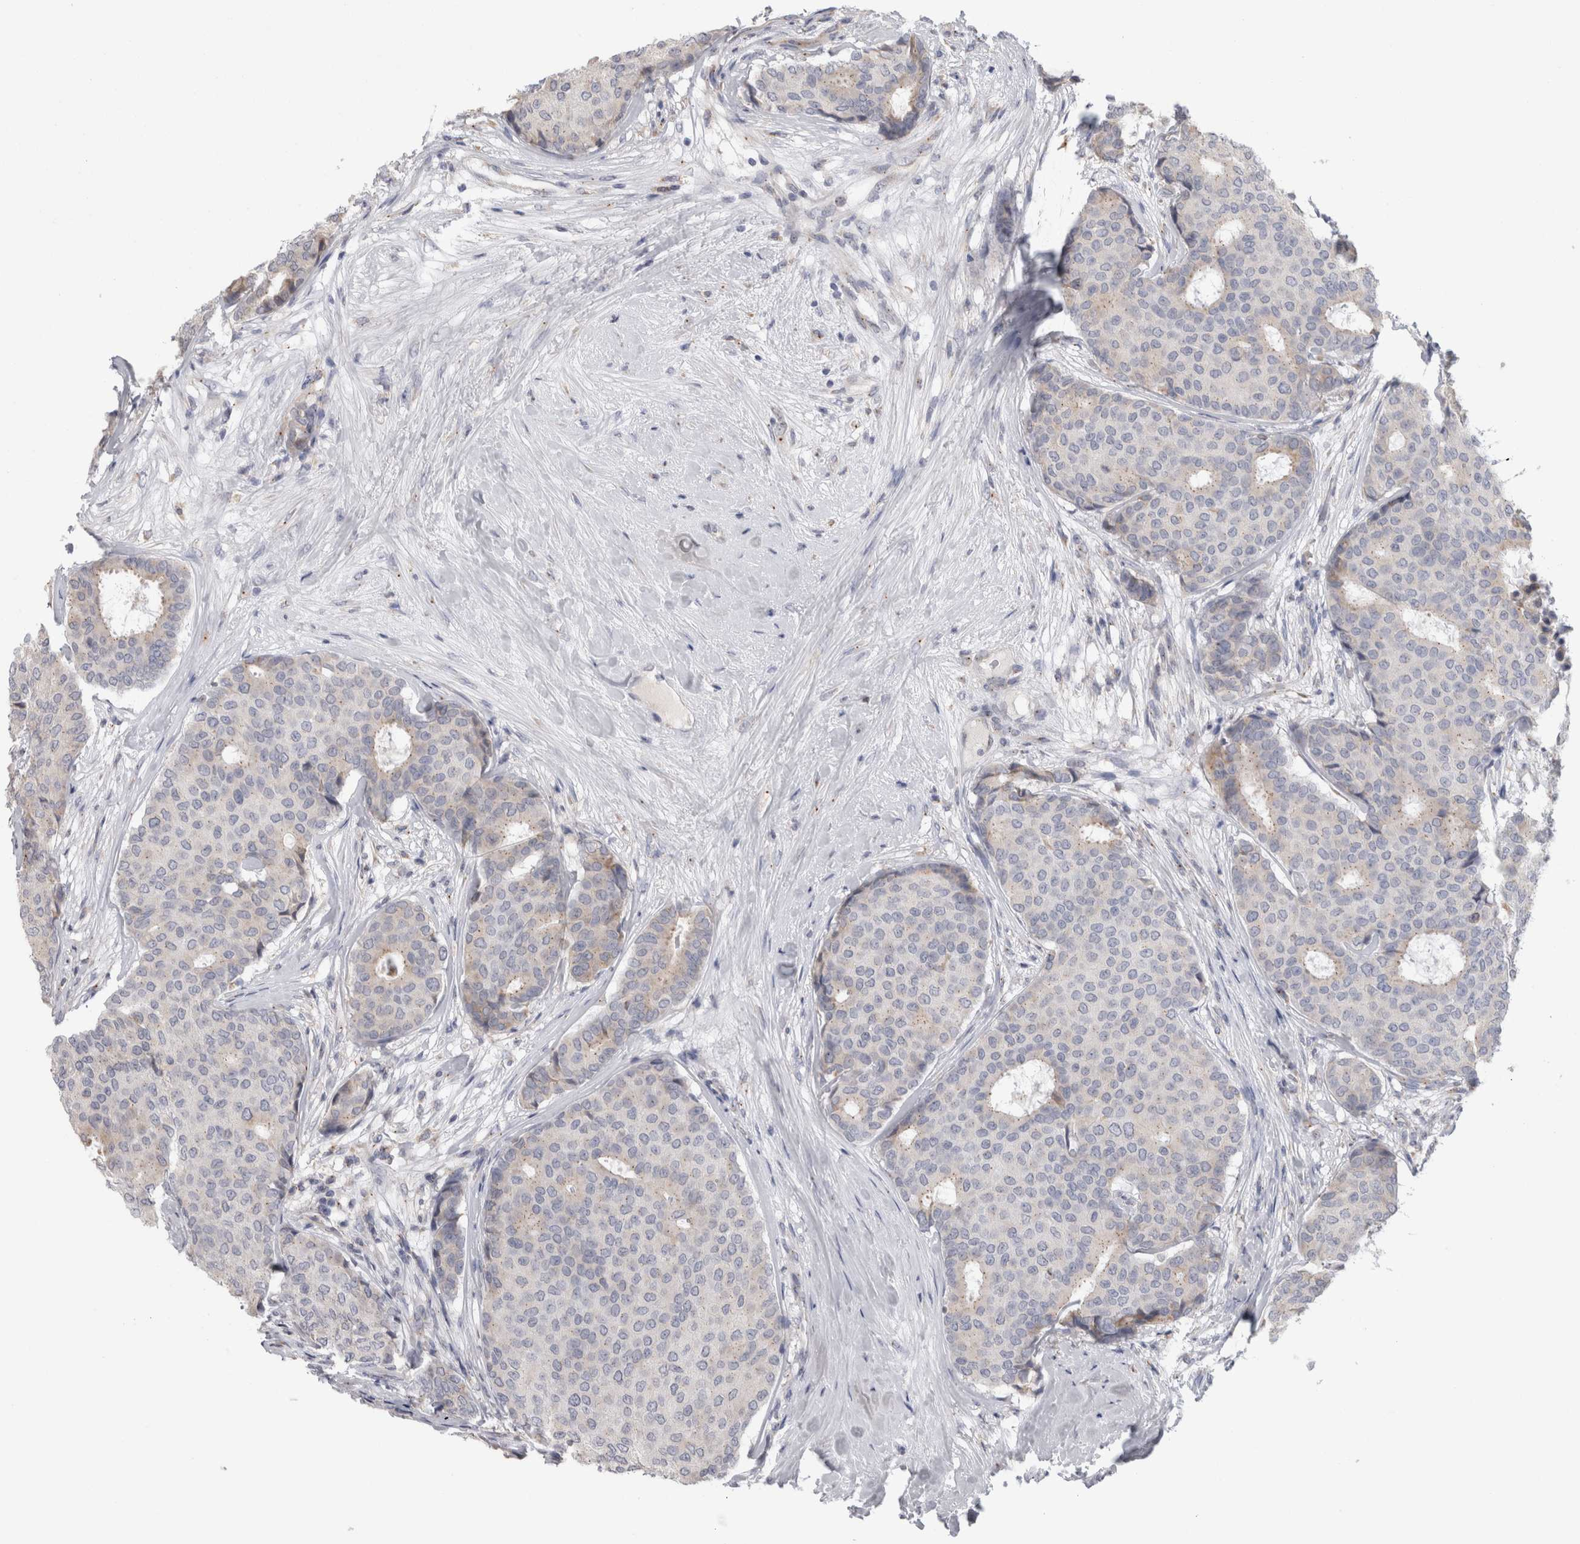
{"staining": {"intensity": "weak", "quantity": "<25%", "location": "cytoplasmic/membranous"}, "tissue": "breast cancer", "cell_type": "Tumor cells", "image_type": "cancer", "snomed": [{"axis": "morphology", "description": "Duct carcinoma"}, {"axis": "topography", "description": "Breast"}], "caption": "Tumor cells show no significant staining in breast cancer. (DAB immunohistochemistry, high magnification).", "gene": "ZNF341", "patient": {"sex": "female", "age": 75}}